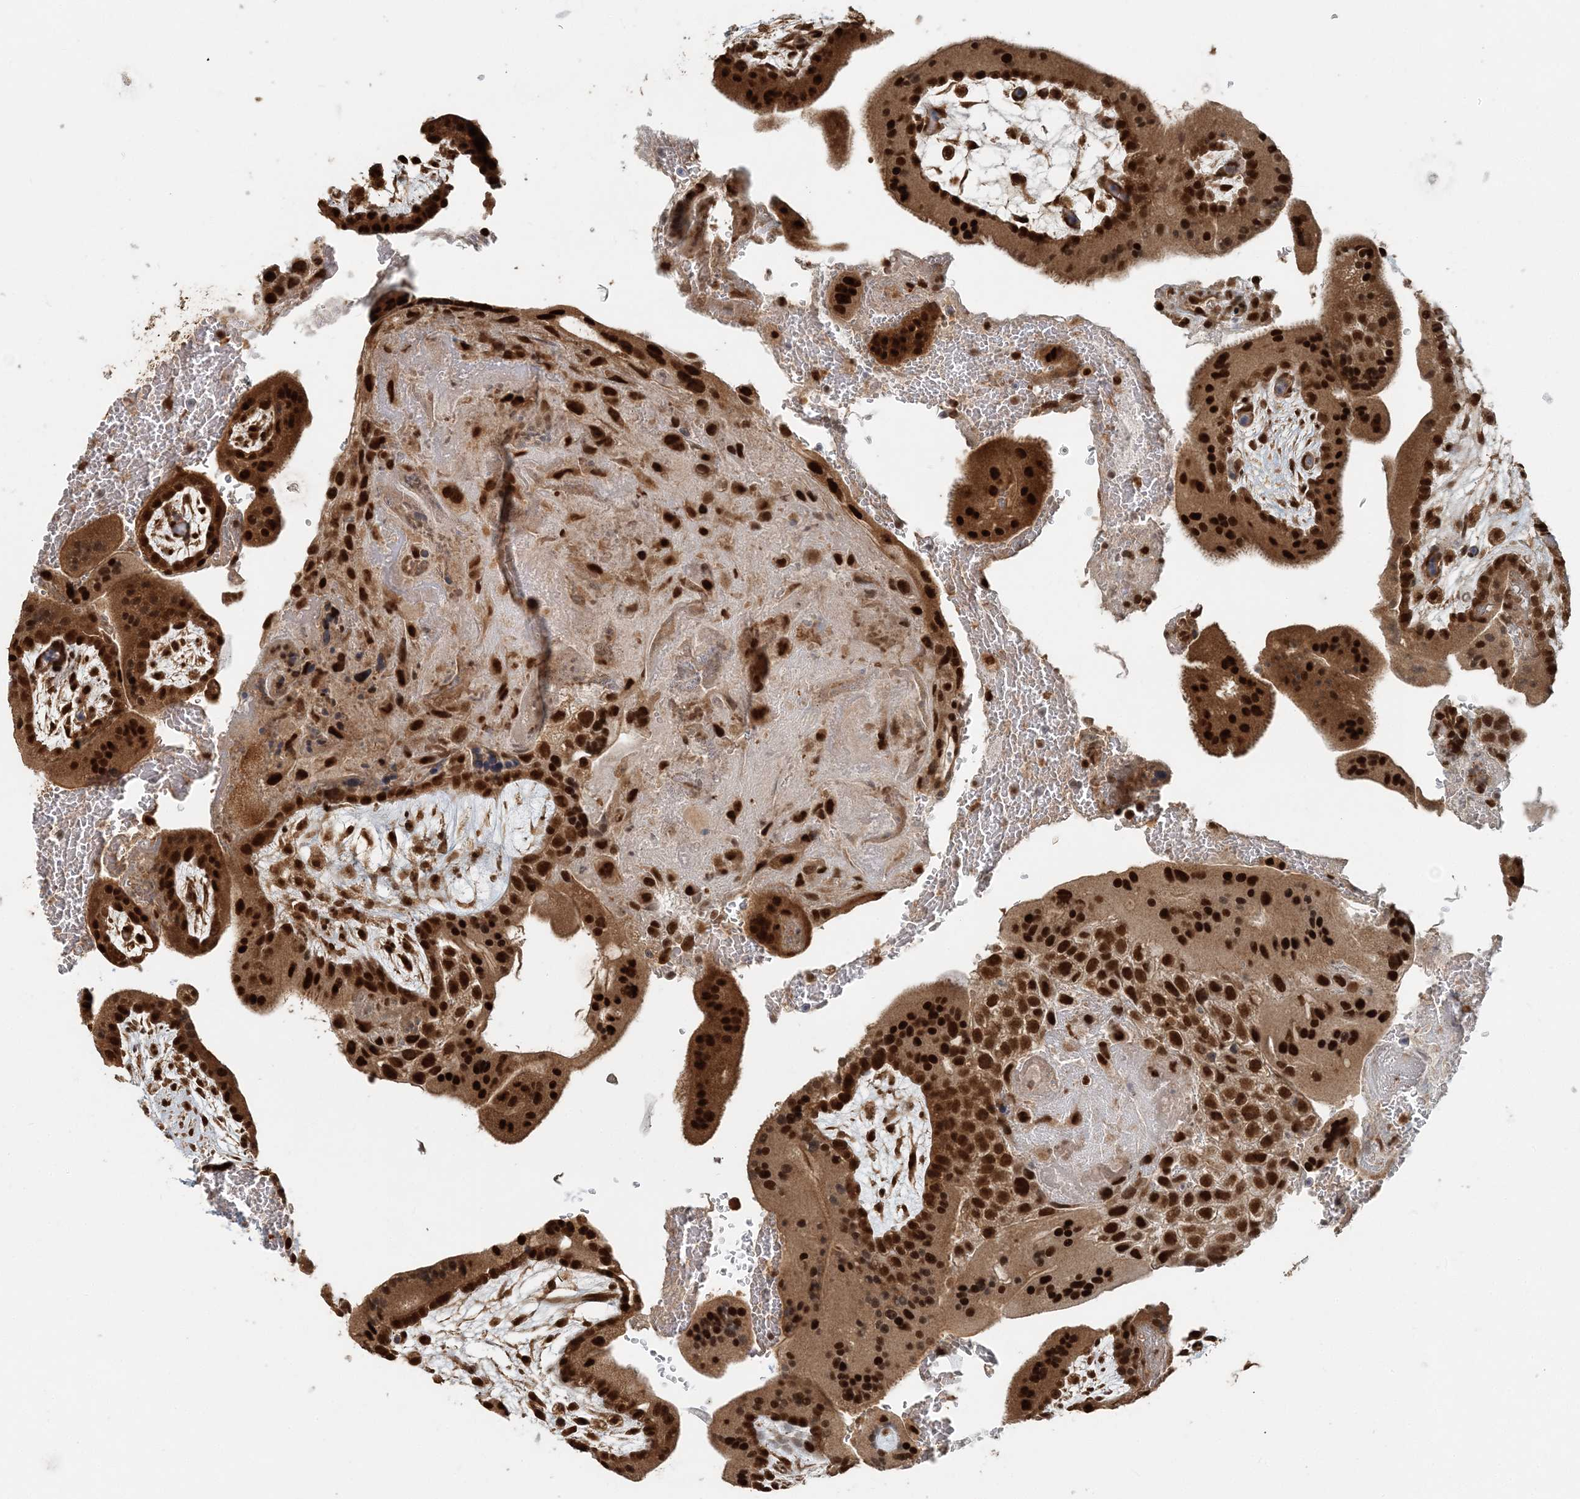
{"staining": {"intensity": "strong", "quantity": ">75%", "location": "cytoplasmic/membranous,nuclear"}, "tissue": "placenta", "cell_type": "Decidual cells", "image_type": "normal", "snomed": [{"axis": "morphology", "description": "Normal tissue, NOS"}, {"axis": "topography", "description": "Placenta"}], "caption": "About >75% of decidual cells in unremarkable human placenta show strong cytoplasmic/membranous,nuclear protein expression as visualized by brown immunohistochemical staining.", "gene": "ARHGAP35", "patient": {"sex": "female", "age": 35}}